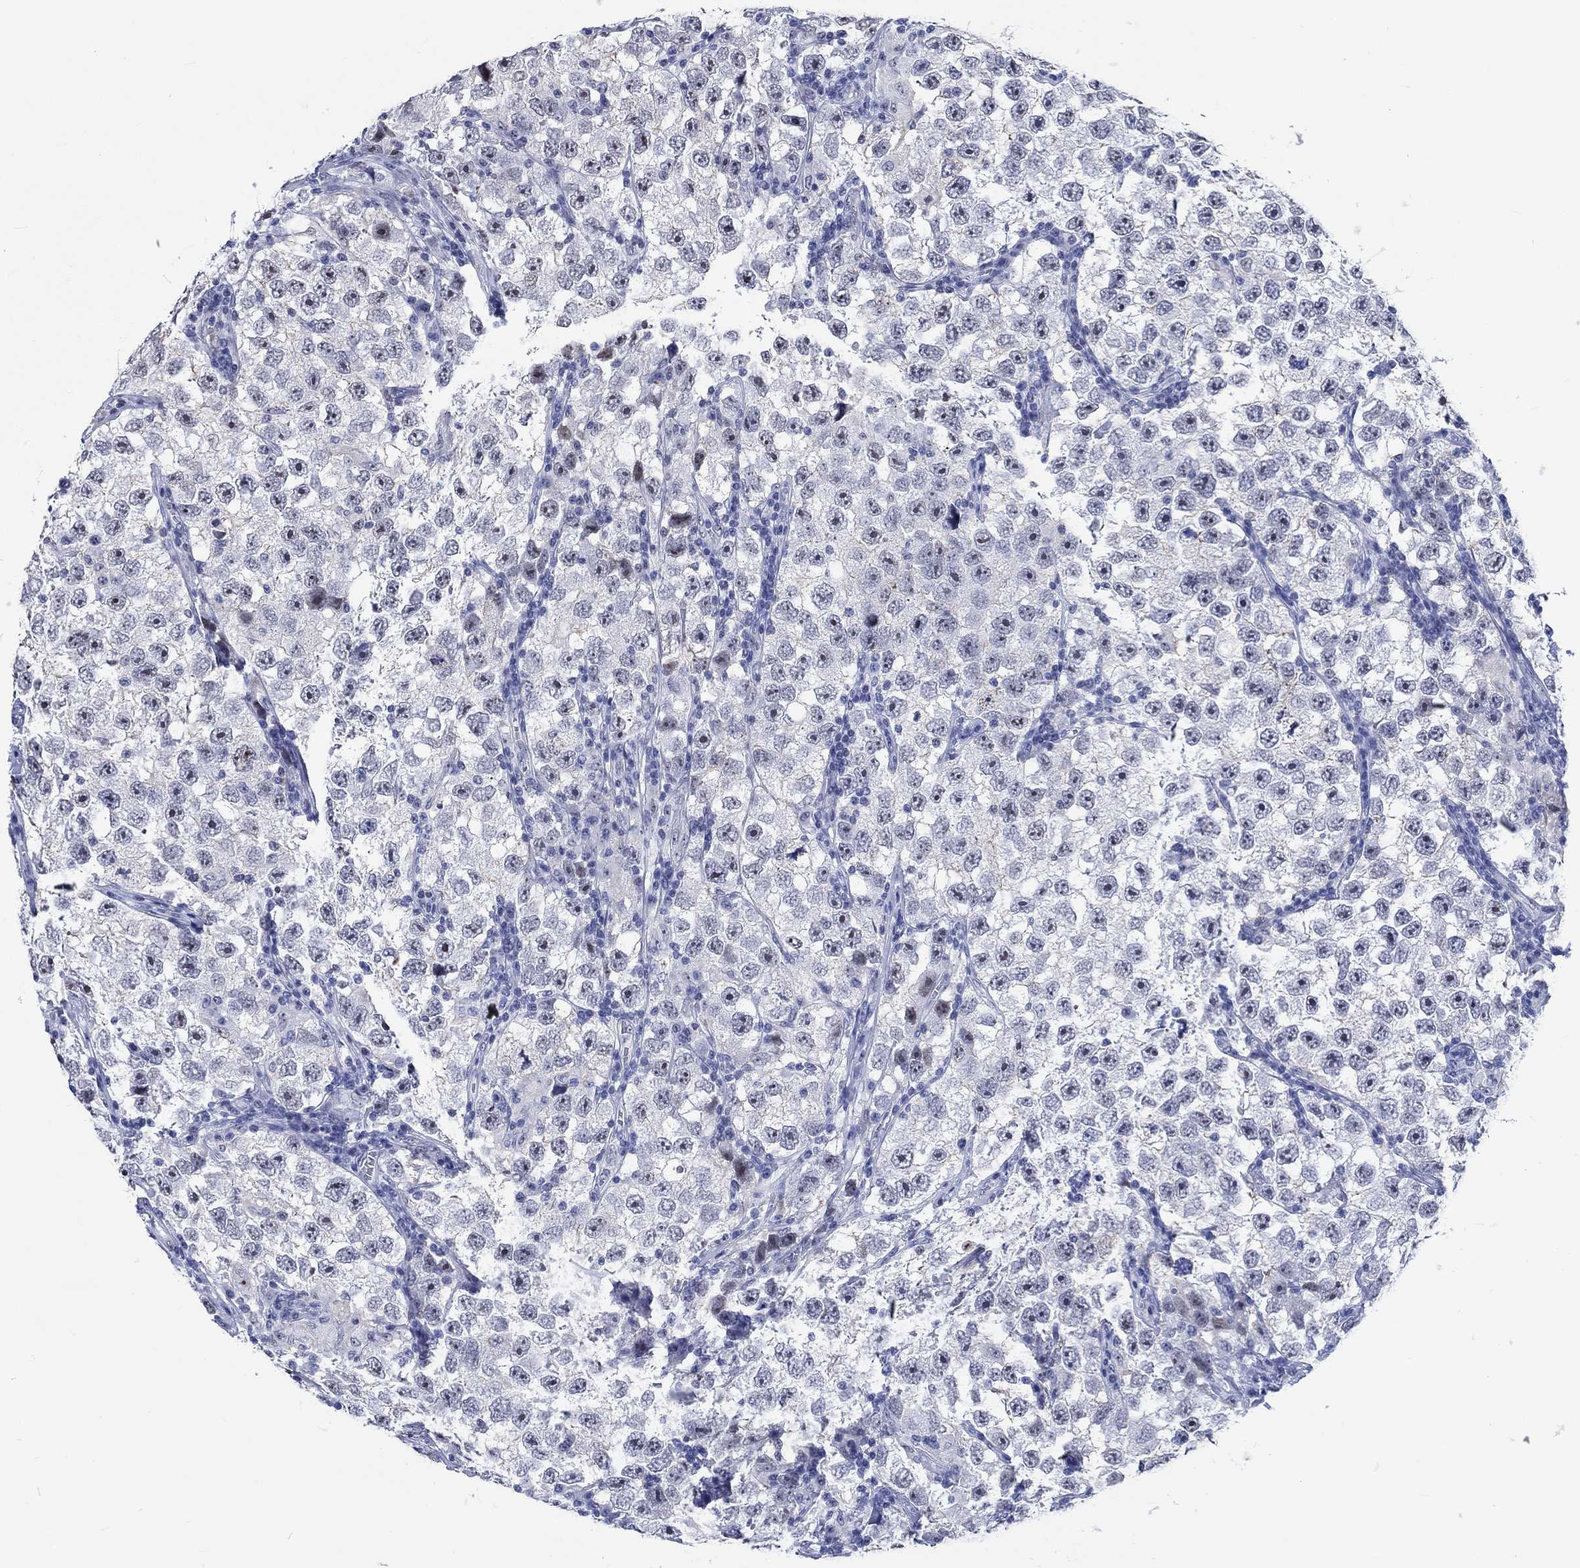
{"staining": {"intensity": "strong", "quantity": "<25%", "location": "nuclear"}, "tissue": "testis cancer", "cell_type": "Tumor cells", "image_type": "cancer", "snomed": [{"axis": "morphology", "description": "Seminoma, NOS"}, {"axis": "topography", "description": "Testis"}], "caption": "Immunohistochemical staining of testis cancer (seminoma) reveals strong nuclear protein staining in about <25% of tumor cells.", "gene": "ZNF446", "patient": {"sex": "male", "age": 26}}